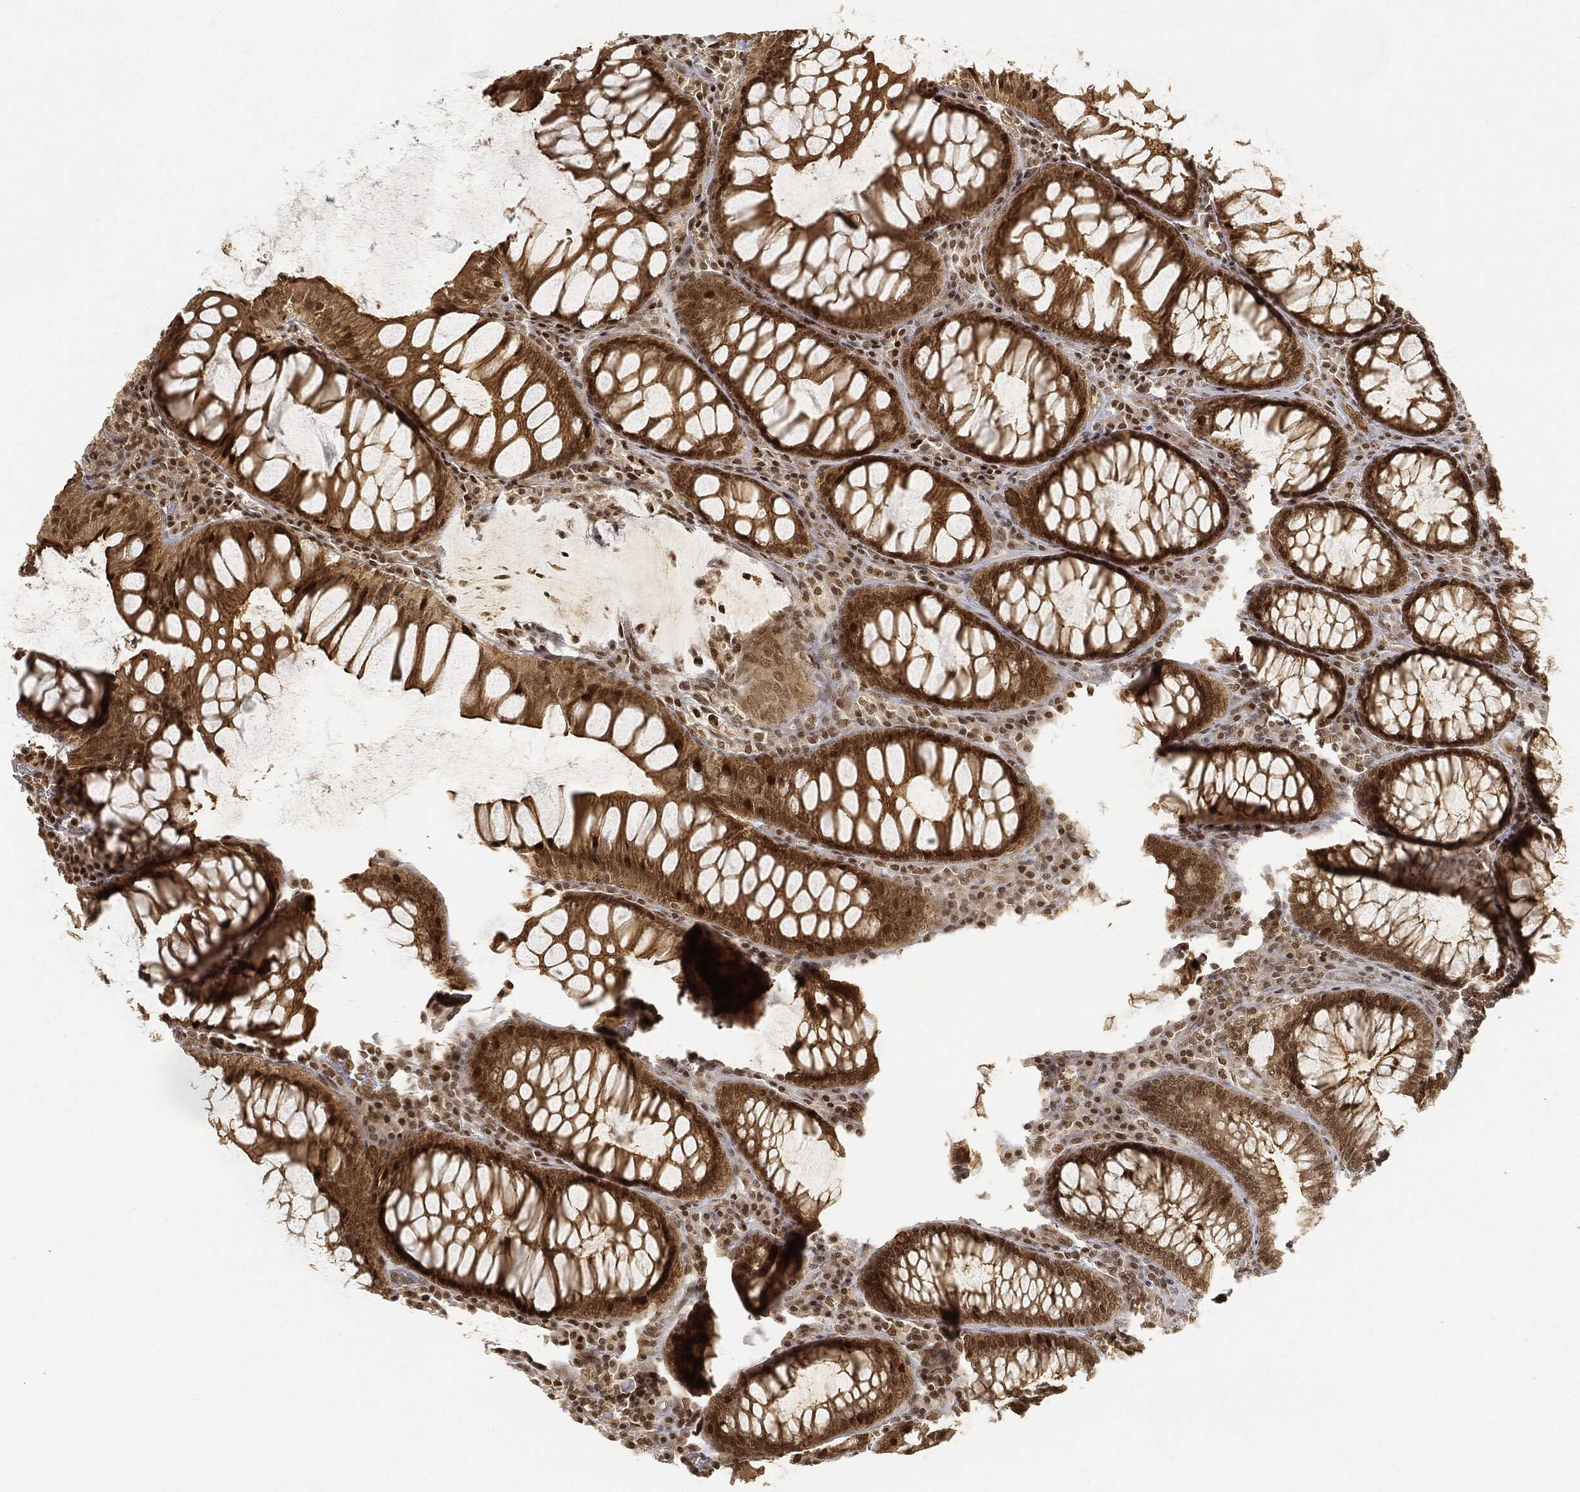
{"staining": {"intensity": "moderate", "quantity": "25%-75%", "location": "cytoplasmic/membranous,nuclear"}, "tissue": "colorectal cancer", "cell_type": "Tumor cells", "image_type": "cancer", "snomed": [{"axis": "morphology", "description": "Normal tissue, NOS"}, {"axis": "morphology", "description": "Adenocarcinoma, NOS"}, {"axis": "topography", "description": "Rectum"}, {"axis": "topography", "description": "Peripheral nerve tissue"}], "caption": "High-magnification brightfield microscopy of colorectal cancer (adenocarcinoma) stained with DAB (brown) and counterstained with hematoxylin (blue). tumor cells exhibit moderate cytoplasmic/membranous and nuclear positivity is present in about25%-75% of cells.", "gene": "CIB1", "patient": {"sex": "male", "age": 92}}